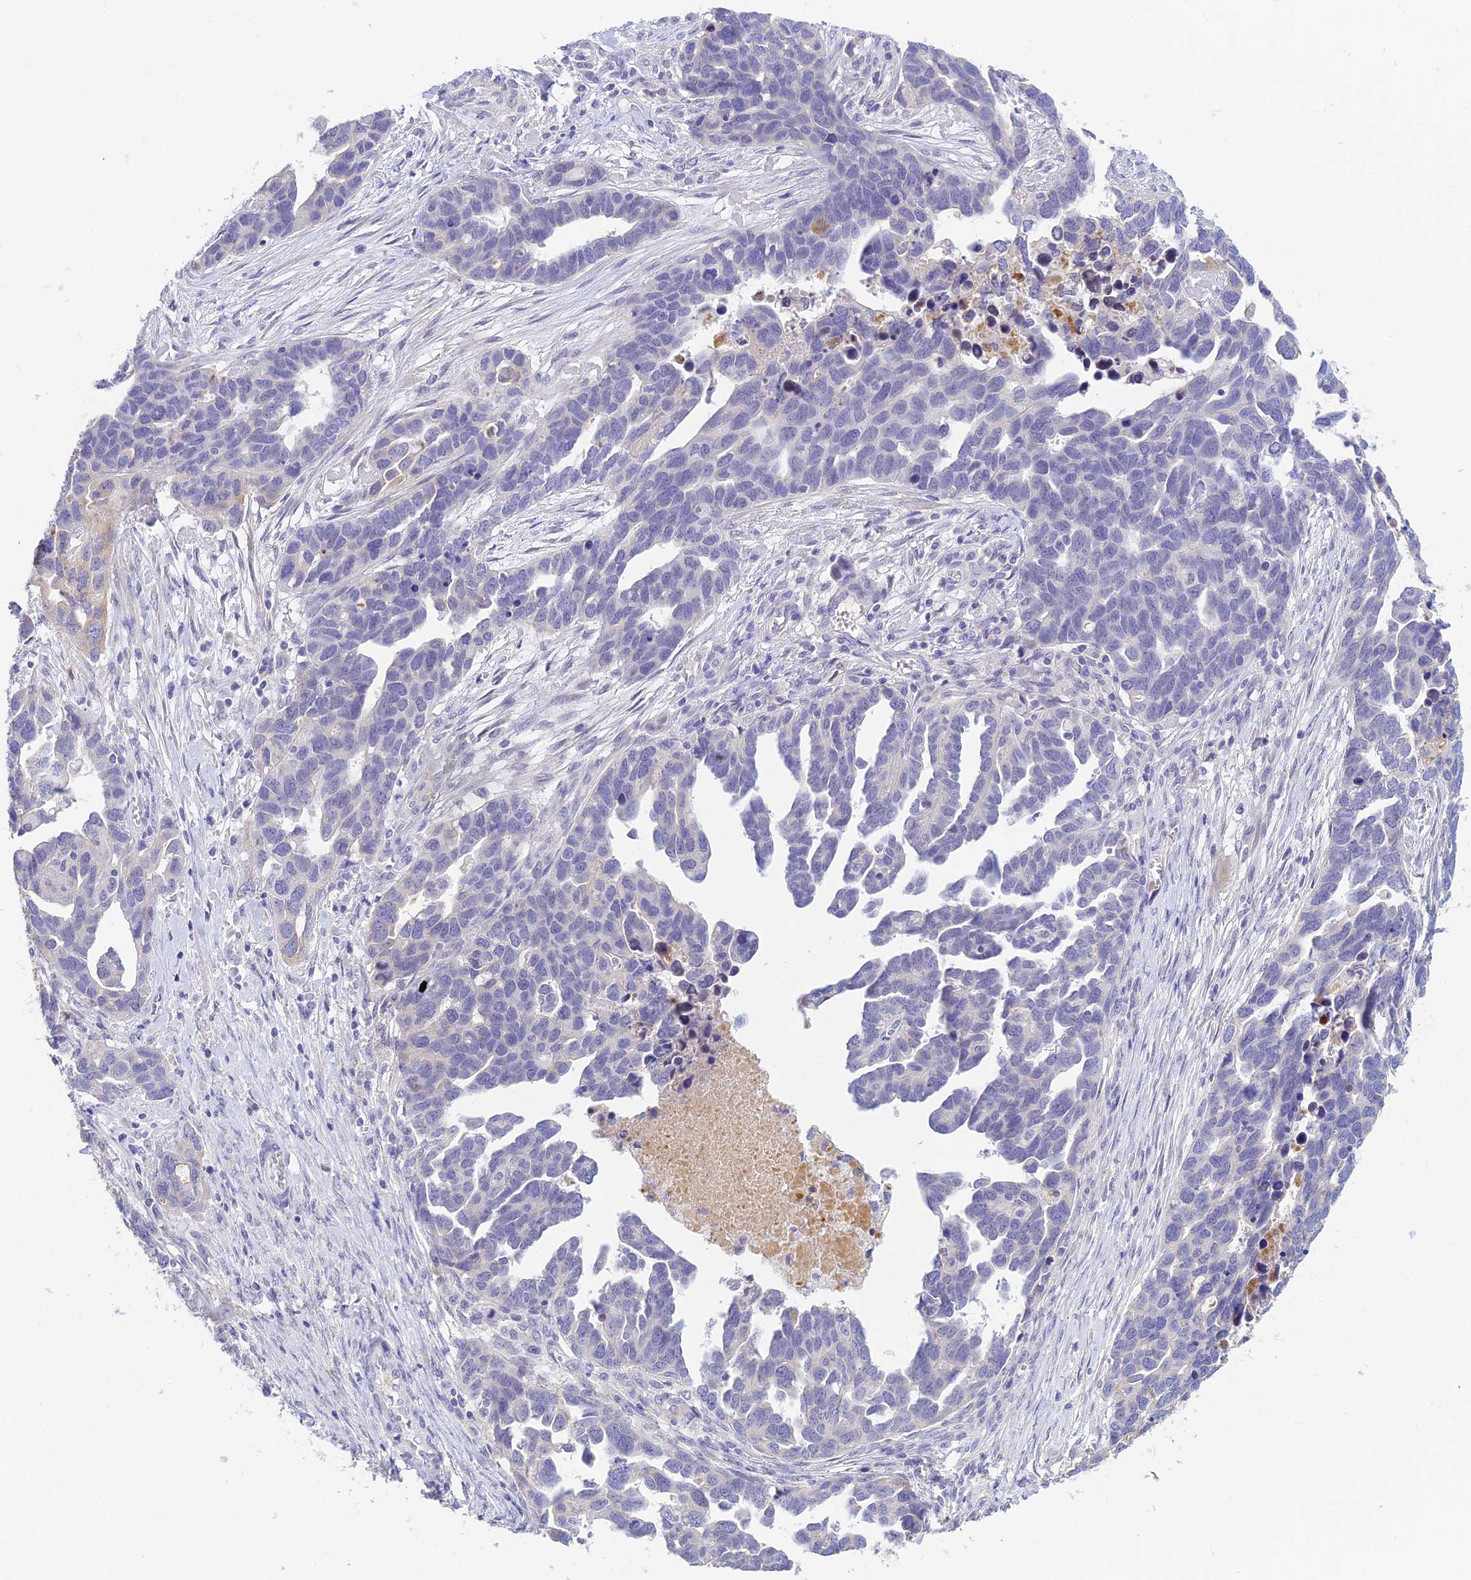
{"staining": {"intensity": "negative", "quantity": "none", "location": "none"}, "tissue": "ovarian cancer", "cell_type": "Tumor cells", "image_type": "cancer", "snomed": [{"axis": "morphology", "description": "Cystadenocarcinoma, serous, NOS"}, {"axis": "topography", "description": "Ovary"}], "caption": "Immunohistochemistry photomicrograph of serous cystadenocarcinoma (ovarian) stained for a protein (brown), which exhibits no staining in tumor cells. (DAB (3,3'-diaminobenzidine) immunohistochemistry with hematoxylin counter stain).", "gene": "INTS13", "patient": {"sex": "female", "age": 54}}